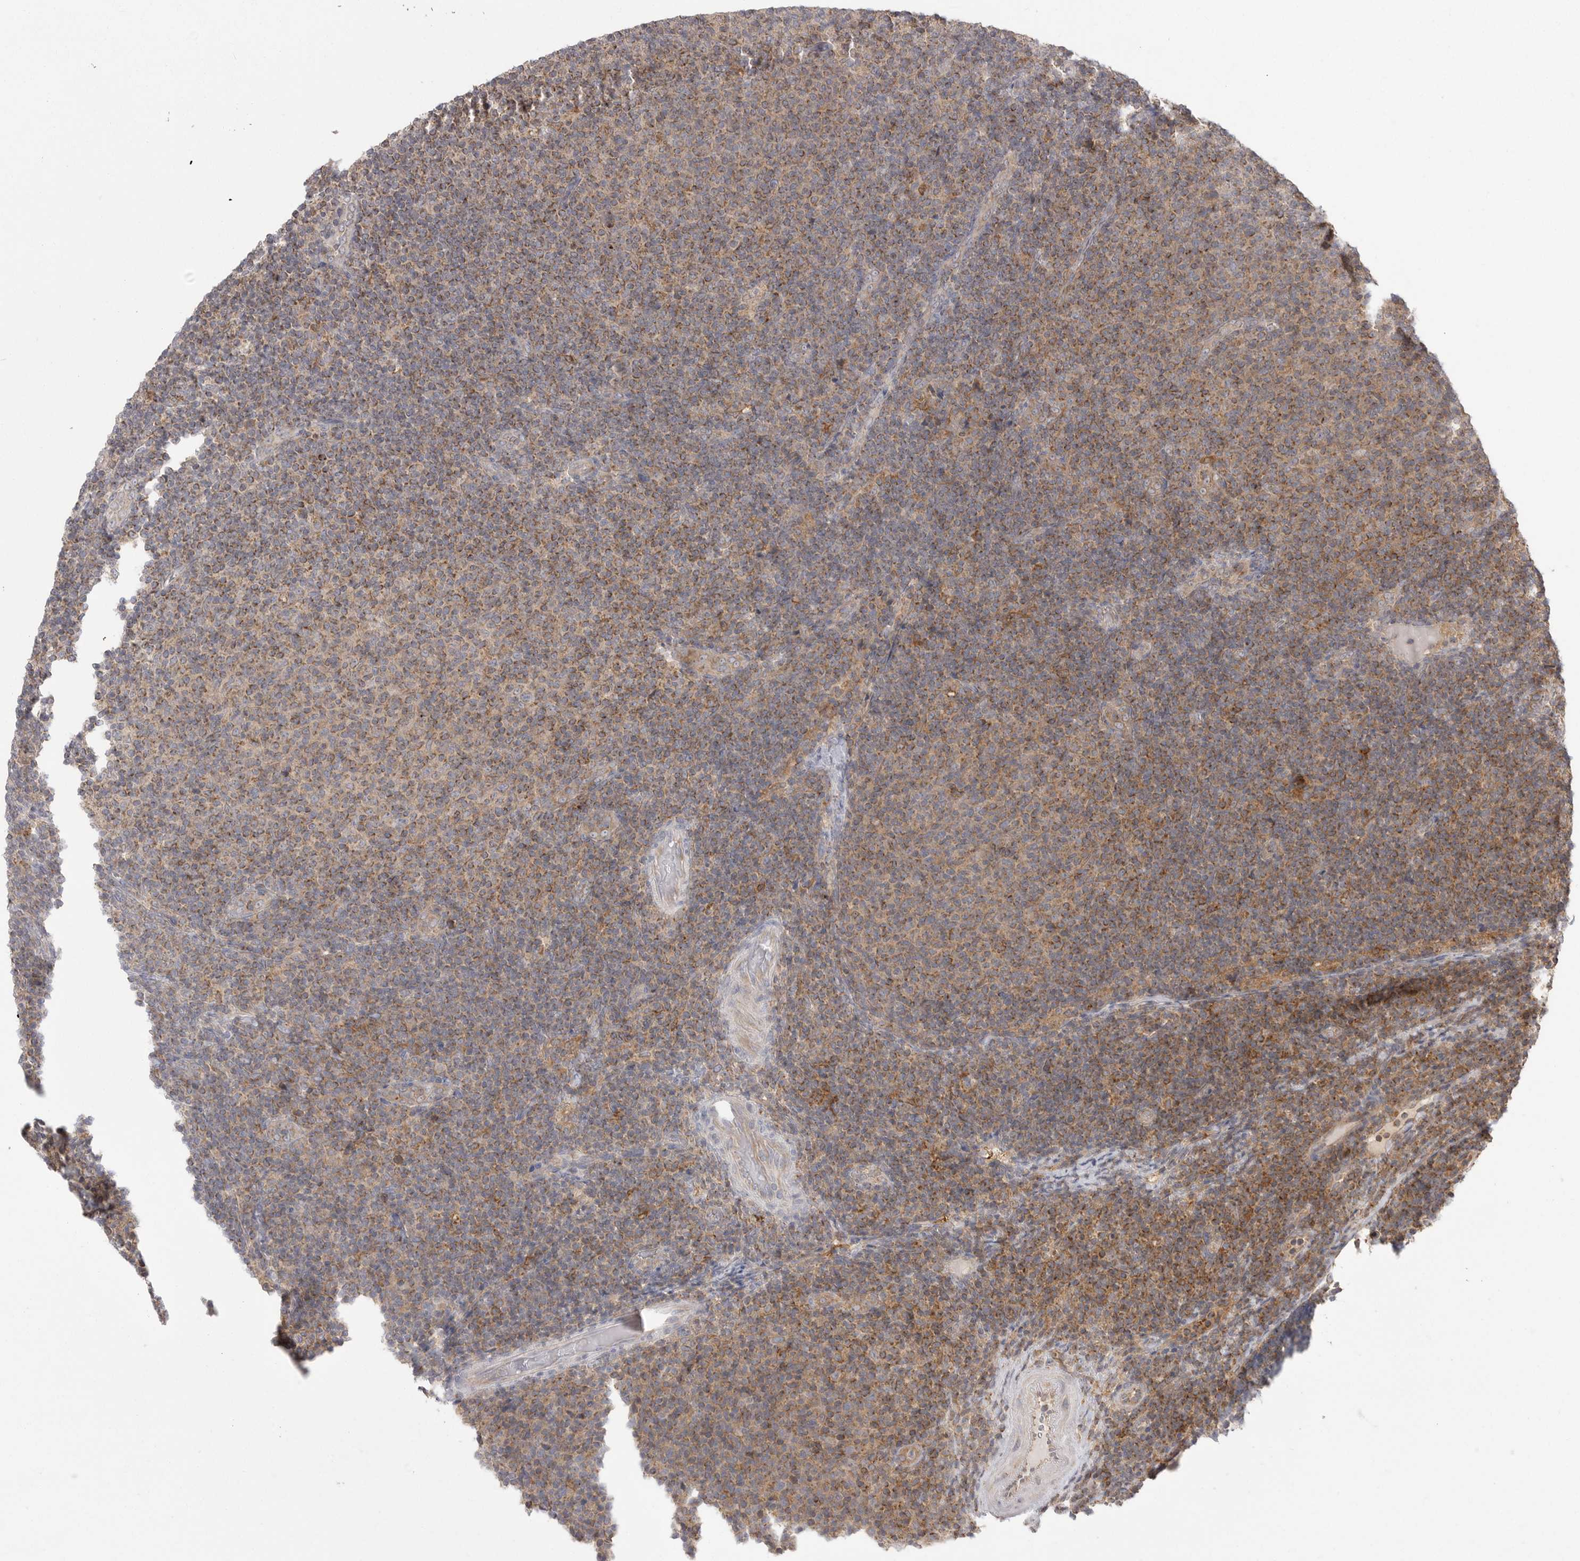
{"staining": {"intensity": "moderate", "quantity": ">75%", "location": "cytoplasmic/membranous"}, "tissue": "lymphoma", "cell_type": "Tumor cells", "image_type": "cancer", "snomed": [{"axis": "morphology", "description": "Malignant lymphoma, non-Hodgkin's type, Low grade"}, {"axis": "topography", "description": "Lymph node"}], "caption": "This histopathology image shows immunohistochemistry staining of human lymphoma, with medium moderate cytoplasmic/membranous expression in about >75% of tumor cells.", "gene": "KYAT3", "patient": {"sex": "male", "age": 66}}